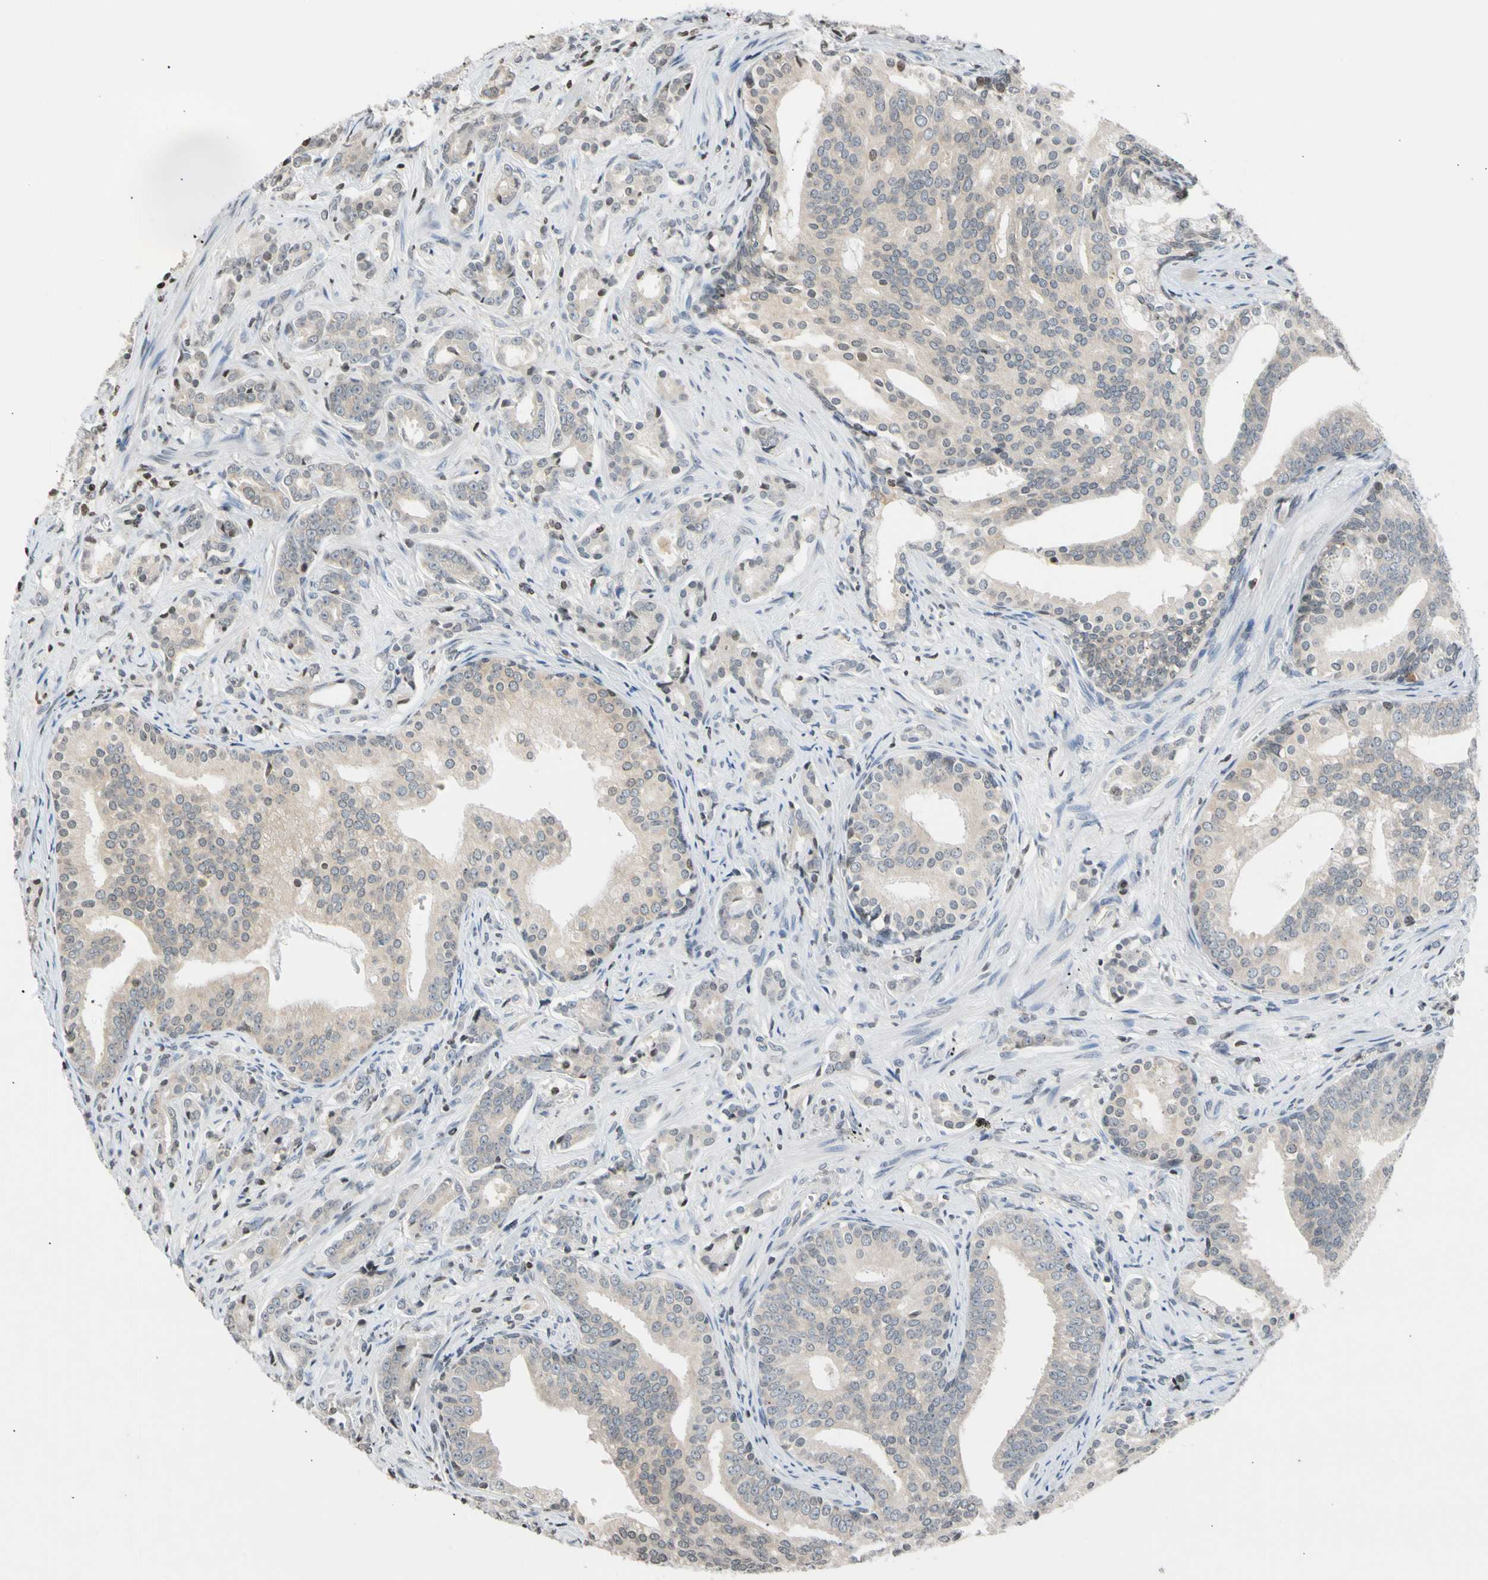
{"staining": {"intensity": "weak", "quantity": ">75%", "location": "cytoplasmic/membranous"}, "tissue": "prostate cancer", "cell_type": "Tumor cells", "image_type": "cancer", "snomed": [{"axis": "morphology", "description": "Adenocarcinoma, Low grade"}, {"axis": "topography", "description": "Prostate"}], "caption": "Protein expression analysis of adenocarcinoma (low-grade) (prostate) reveals weak cytoplasmic/membranous expression in about >75% of tumor cells. The staining was performed using DAB (3,3'-diaminobenzidine), with brown indicating positive protein expression. Nuclei are stained blue with hematoxylin.", "gene": "GPX4", "patient": {"sex": "male", "age": 58}}